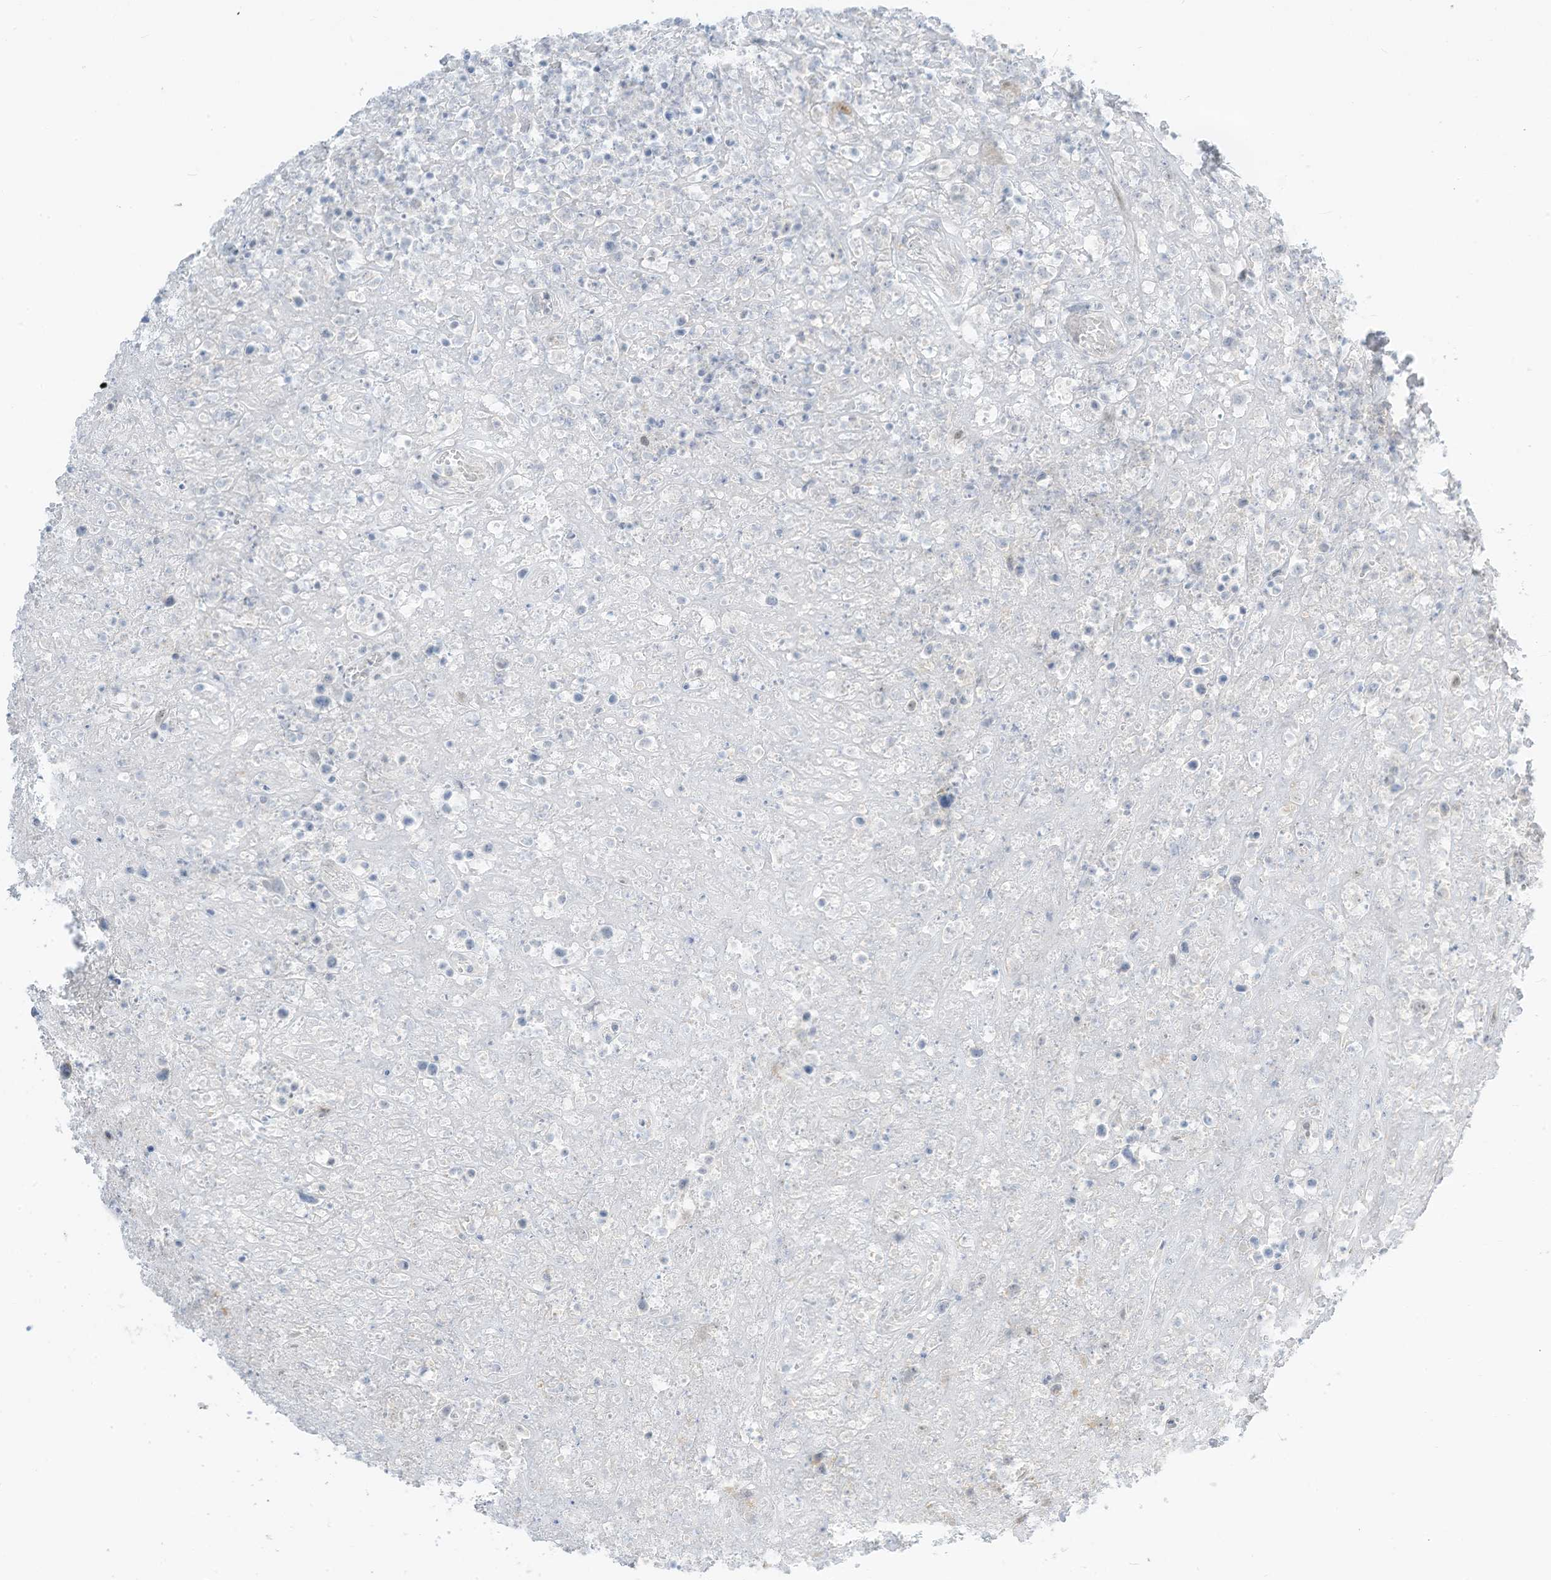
{"staining": {"intensity": "negative", "quantity": "none", "location": "none"}, "tissue": "lymphoma", "cell_type": "Tumor cells", "image_type": "cancer", "snomed": [{"axis": "morphology", "description": "Malignant lymphoma, non-Hodgkin's type, High grade"}, {"axis": "topography", "description": "Colon"}], "caption": "A histopathology image of human lymphoma is negative for staining in tumor cells.", "gene": "ASPRV1", "patient": {"sex": "female", "age": 53}}